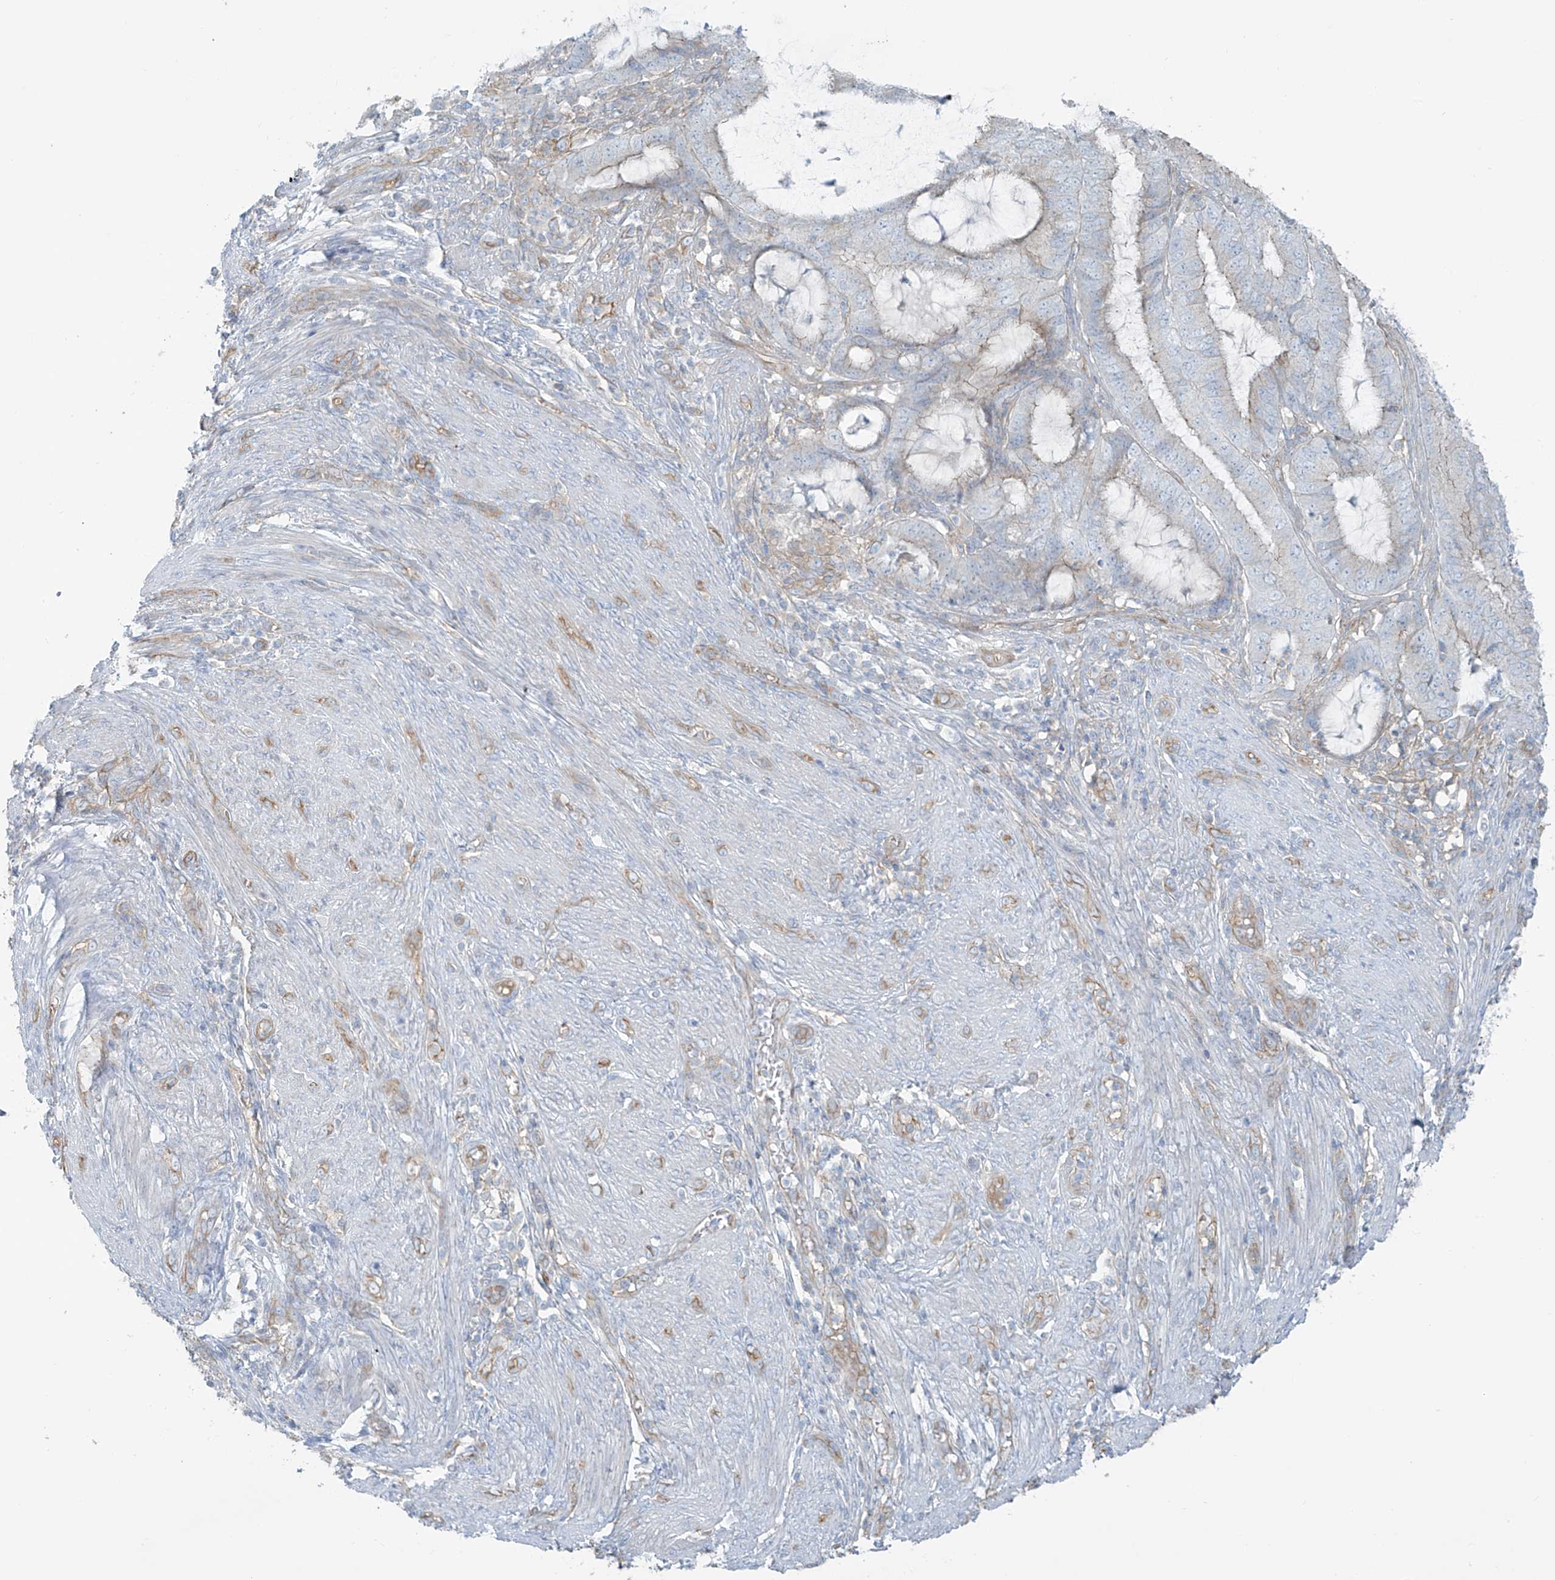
{"staining": {"intensity": "negative", "quantity": "none", "location": "none"}, "tissue": "endometrial cancer", "cell_type": "Tumor cells", "image_type": "cancer", "snomed": [{"axis": "morphology", "description": "Adenocarcinoma, NOS"}, {"axis": "topography", "description": "Endometrium"}], "caption": "Photomicrograph shows no significant protein staining in tumor cells of endometrial cancer.", "gene": "VAMP5", "patient": {"sex": "female", "age": 51}}